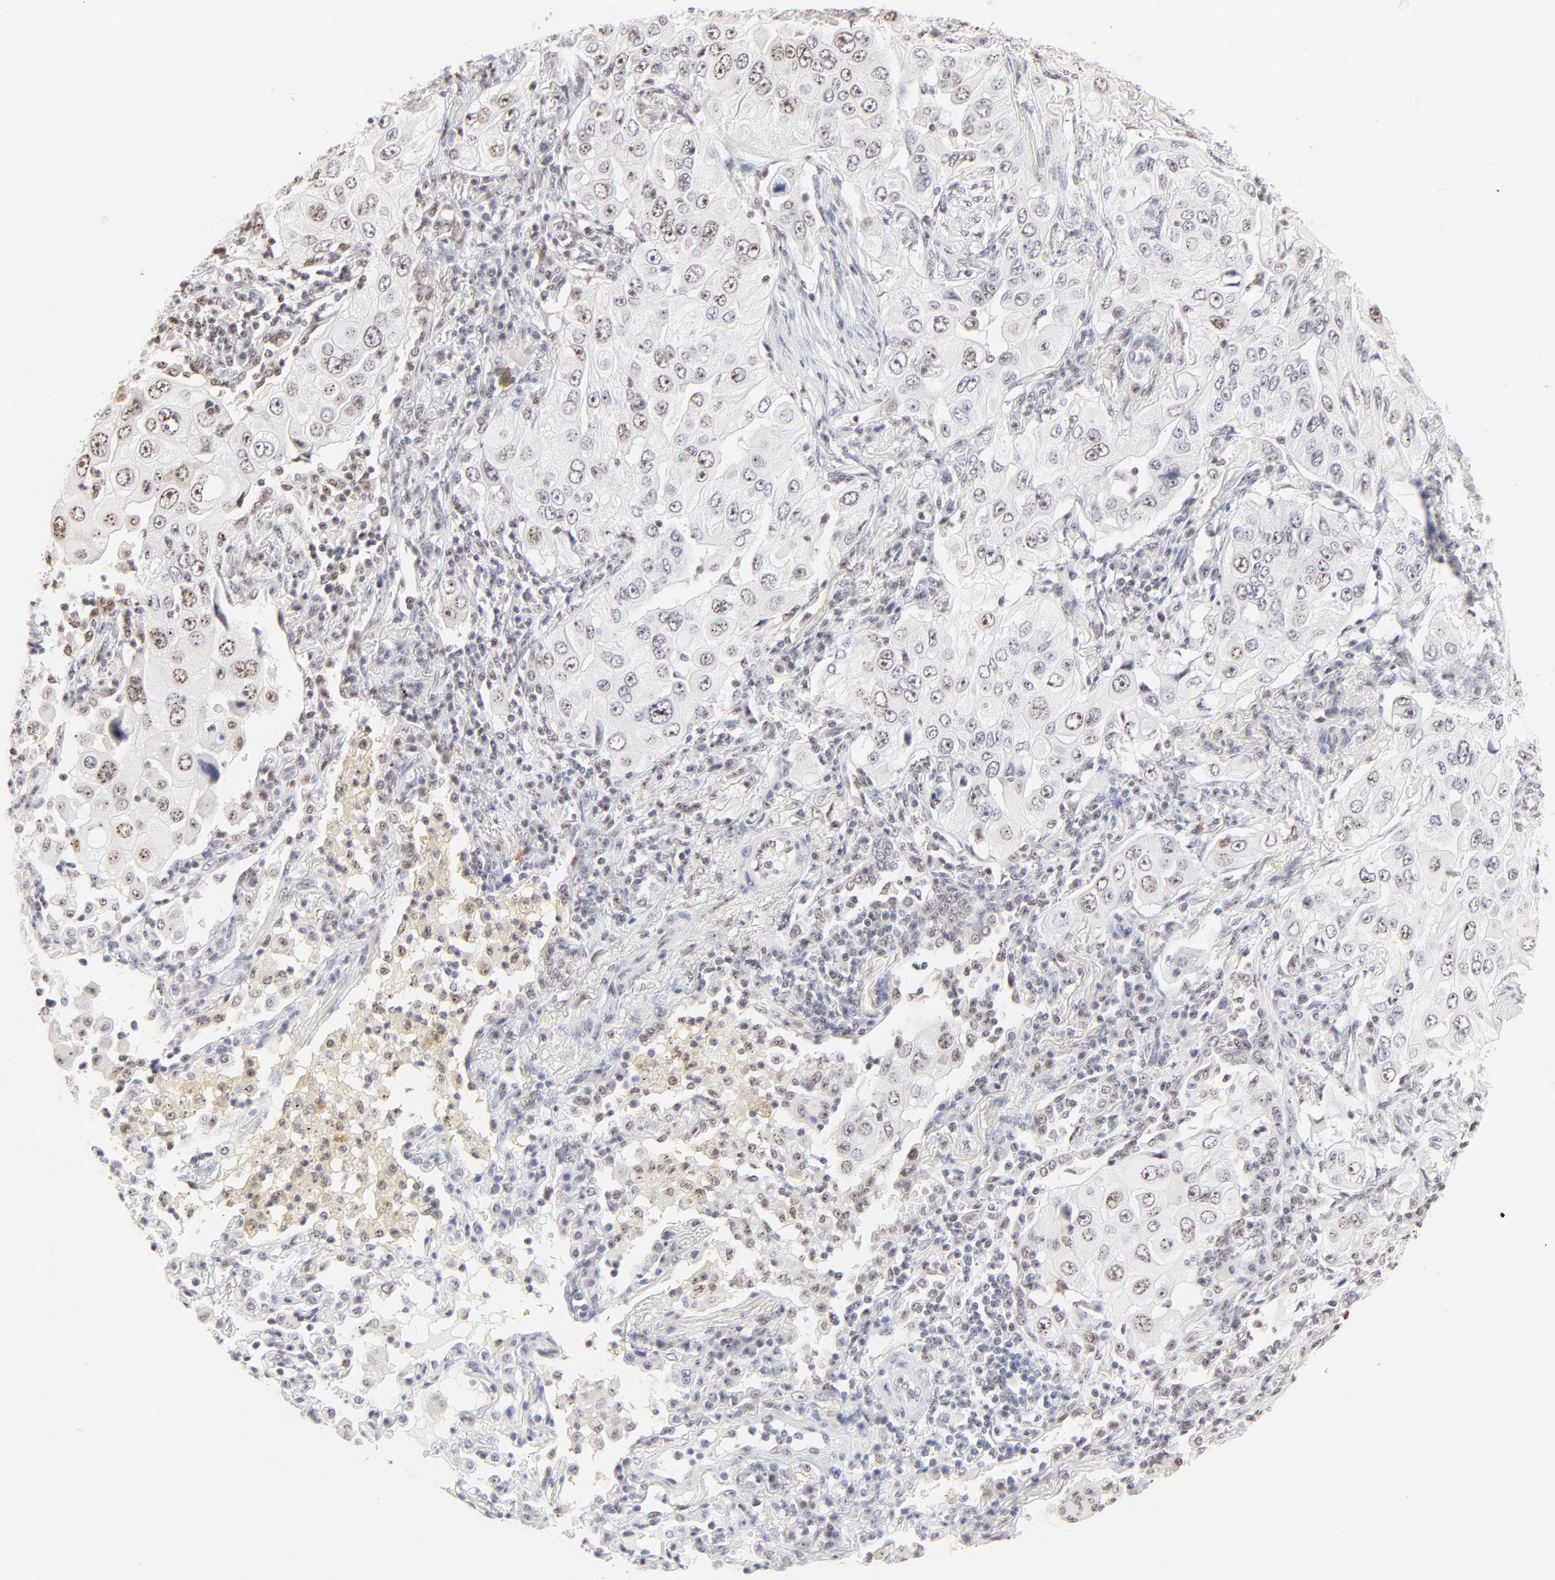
{"staining": {"intensity": "negative", "quantity": "none", "location": "none"}, "tissue": "lung cancer", "cell_type": "Tumor cells", "image_type": "cancer", "snomed": [{"axis": "morphology", "description": "Adenocarcinoma, NOS"}, {"axis": "topography", "description": "Lung"}], "caption": "This is a histopathology image of immunohistochemistry (IHC) staining of lung adenocarcinoma, which shows no staining in tumor cells.", "gene": "NFIL3", "patient": {"sex": "male", "age": 84}}